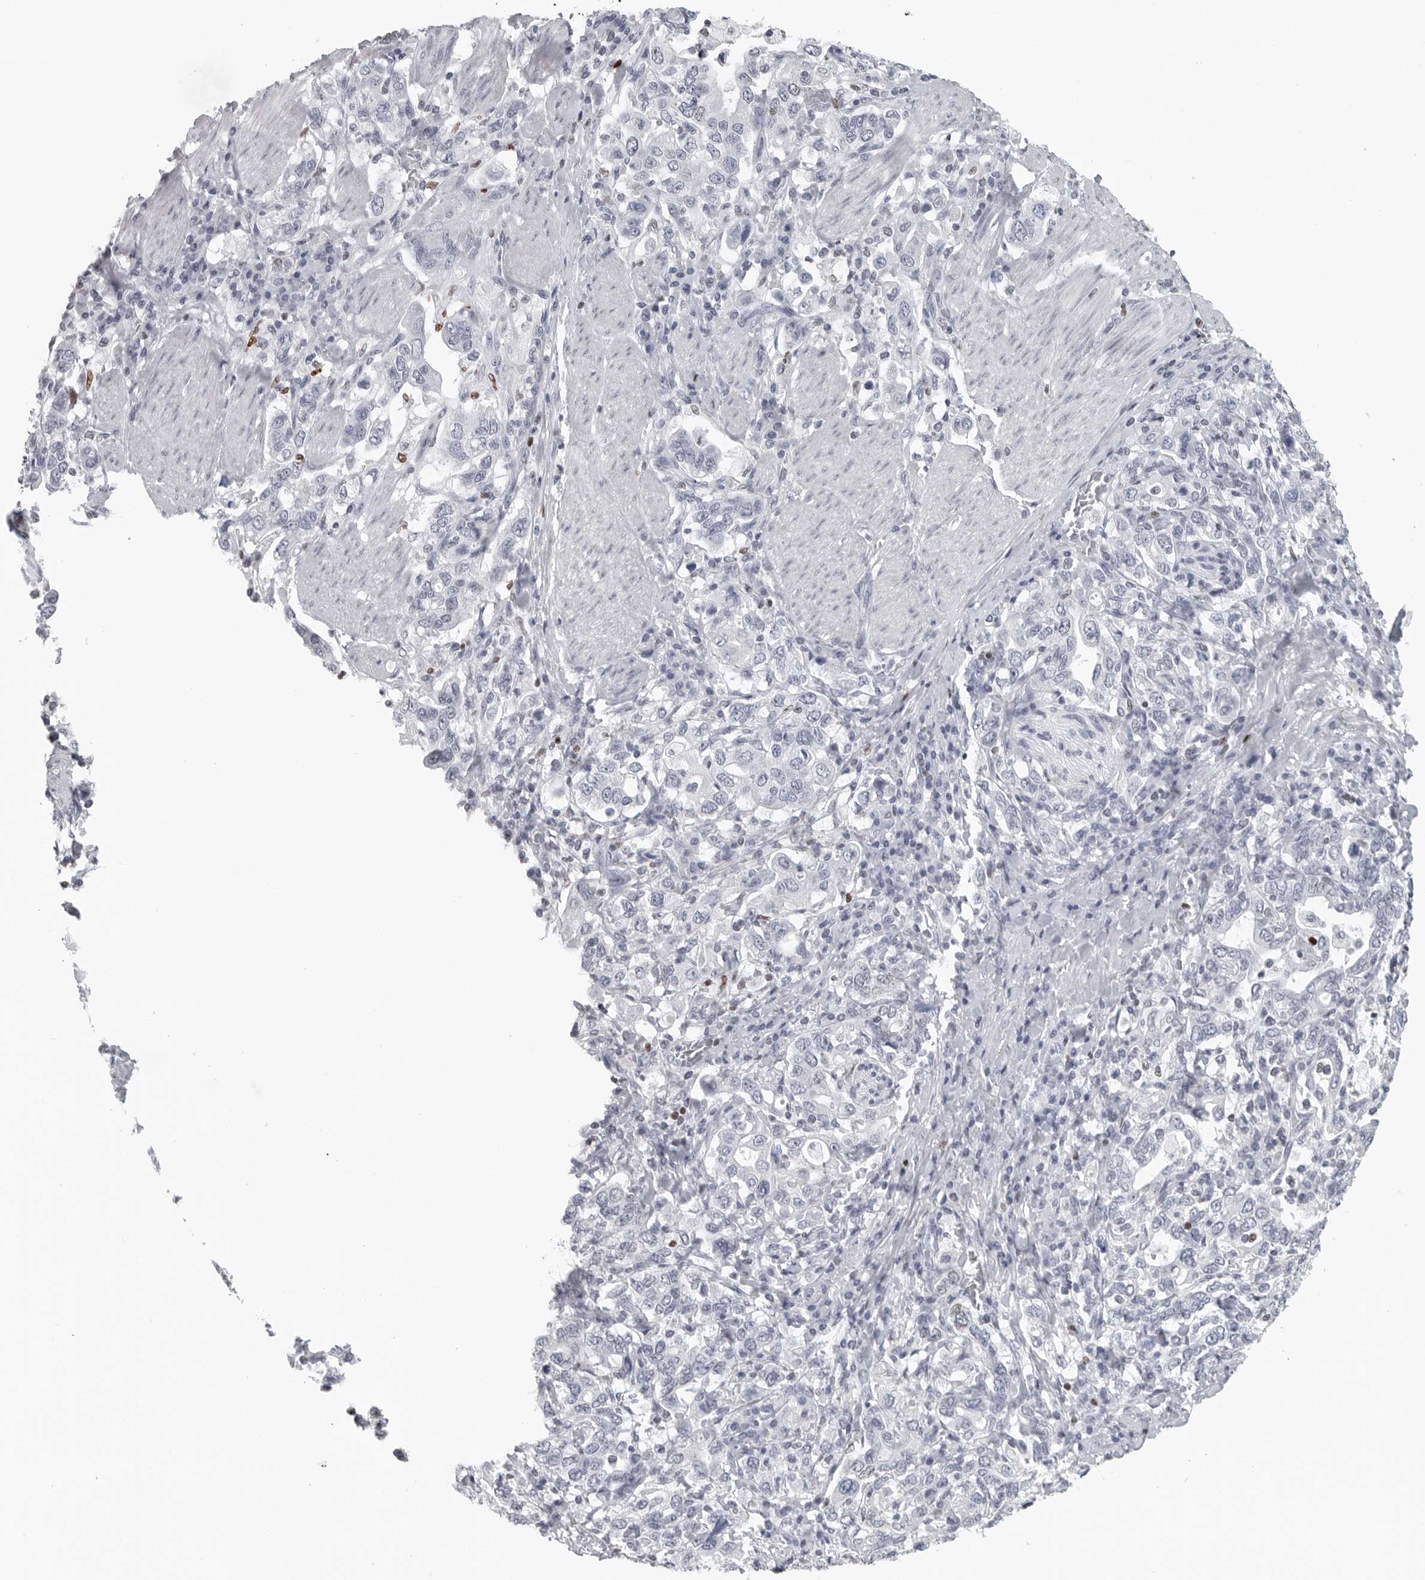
{"staining": {"intensity": "negative", "quantity": "none", "location": "none"}, "tissue": "stomach cancer", "cell_type": "Tumor cells", "image_type": "cancer", "snomed": [{"axis": "morphology", "description": "Adenocarcinoma, NOS"}, {"axis": "topography", "description": "Stomach, upper"}], "caption": "Immunohistochemical staining of stomach cancer (adenocarcinoma) reveals no significant expression in tumor cells. (DAB immunohistochemistry (IHC) with hematoxylin counter stain).", "gene": "SATB2", "patient": {"sex": "male", "age": 62}}